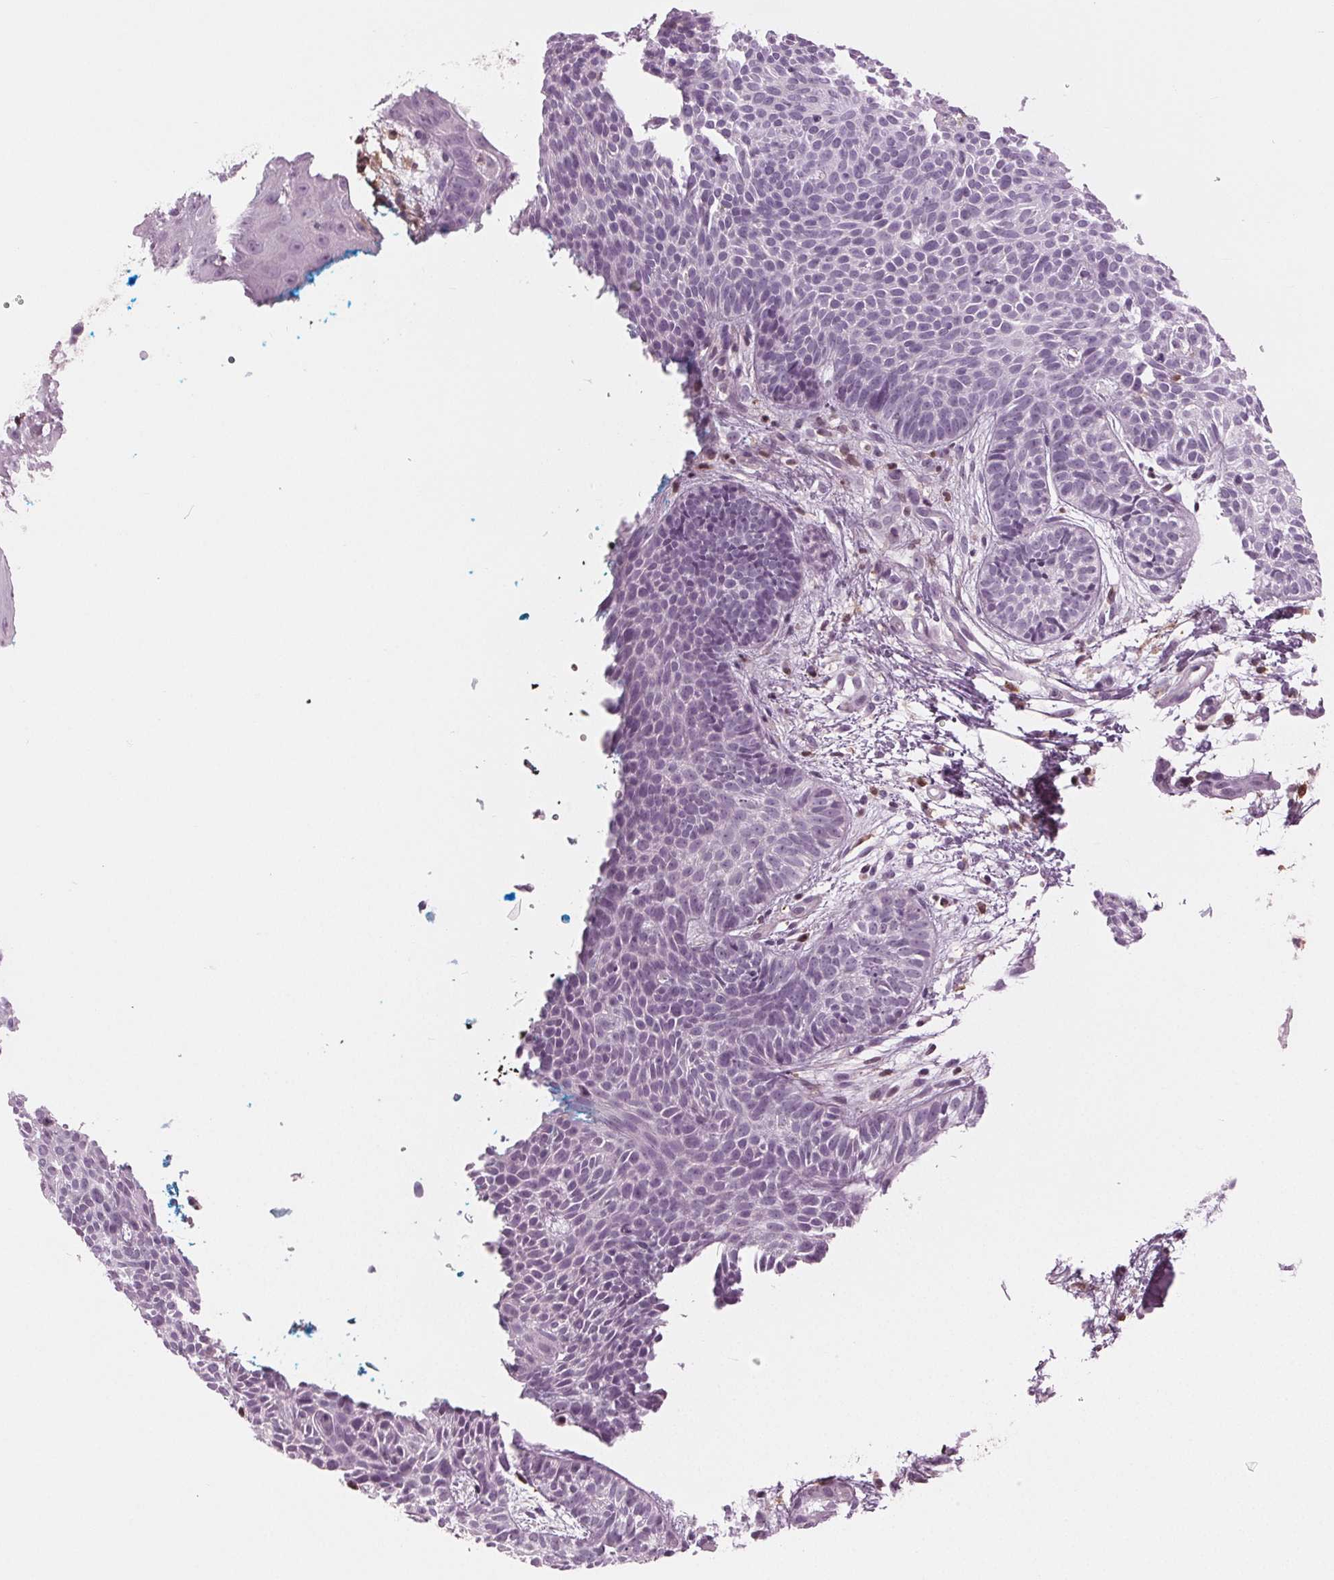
{"staining": {"intensity": "negative", "quantity": "none", "location": "none"}, "tissue": "skin cancer", "cell_type": "Tumor cells", "image_type": "cancer", "snomed": [{"axis": "morphology", "description": "Basal cell carcinoma"}, {"axis": "topography", "description": "Skin"}, {"axis": "topography", "description": "Skin of leg"}], "caption": "Immunohistochemical staining of skin basal cell carcinoma shows no significant staining in tumor cells.", "gene": "BTLA", "patient": {"sex": "female", "age": 87}}